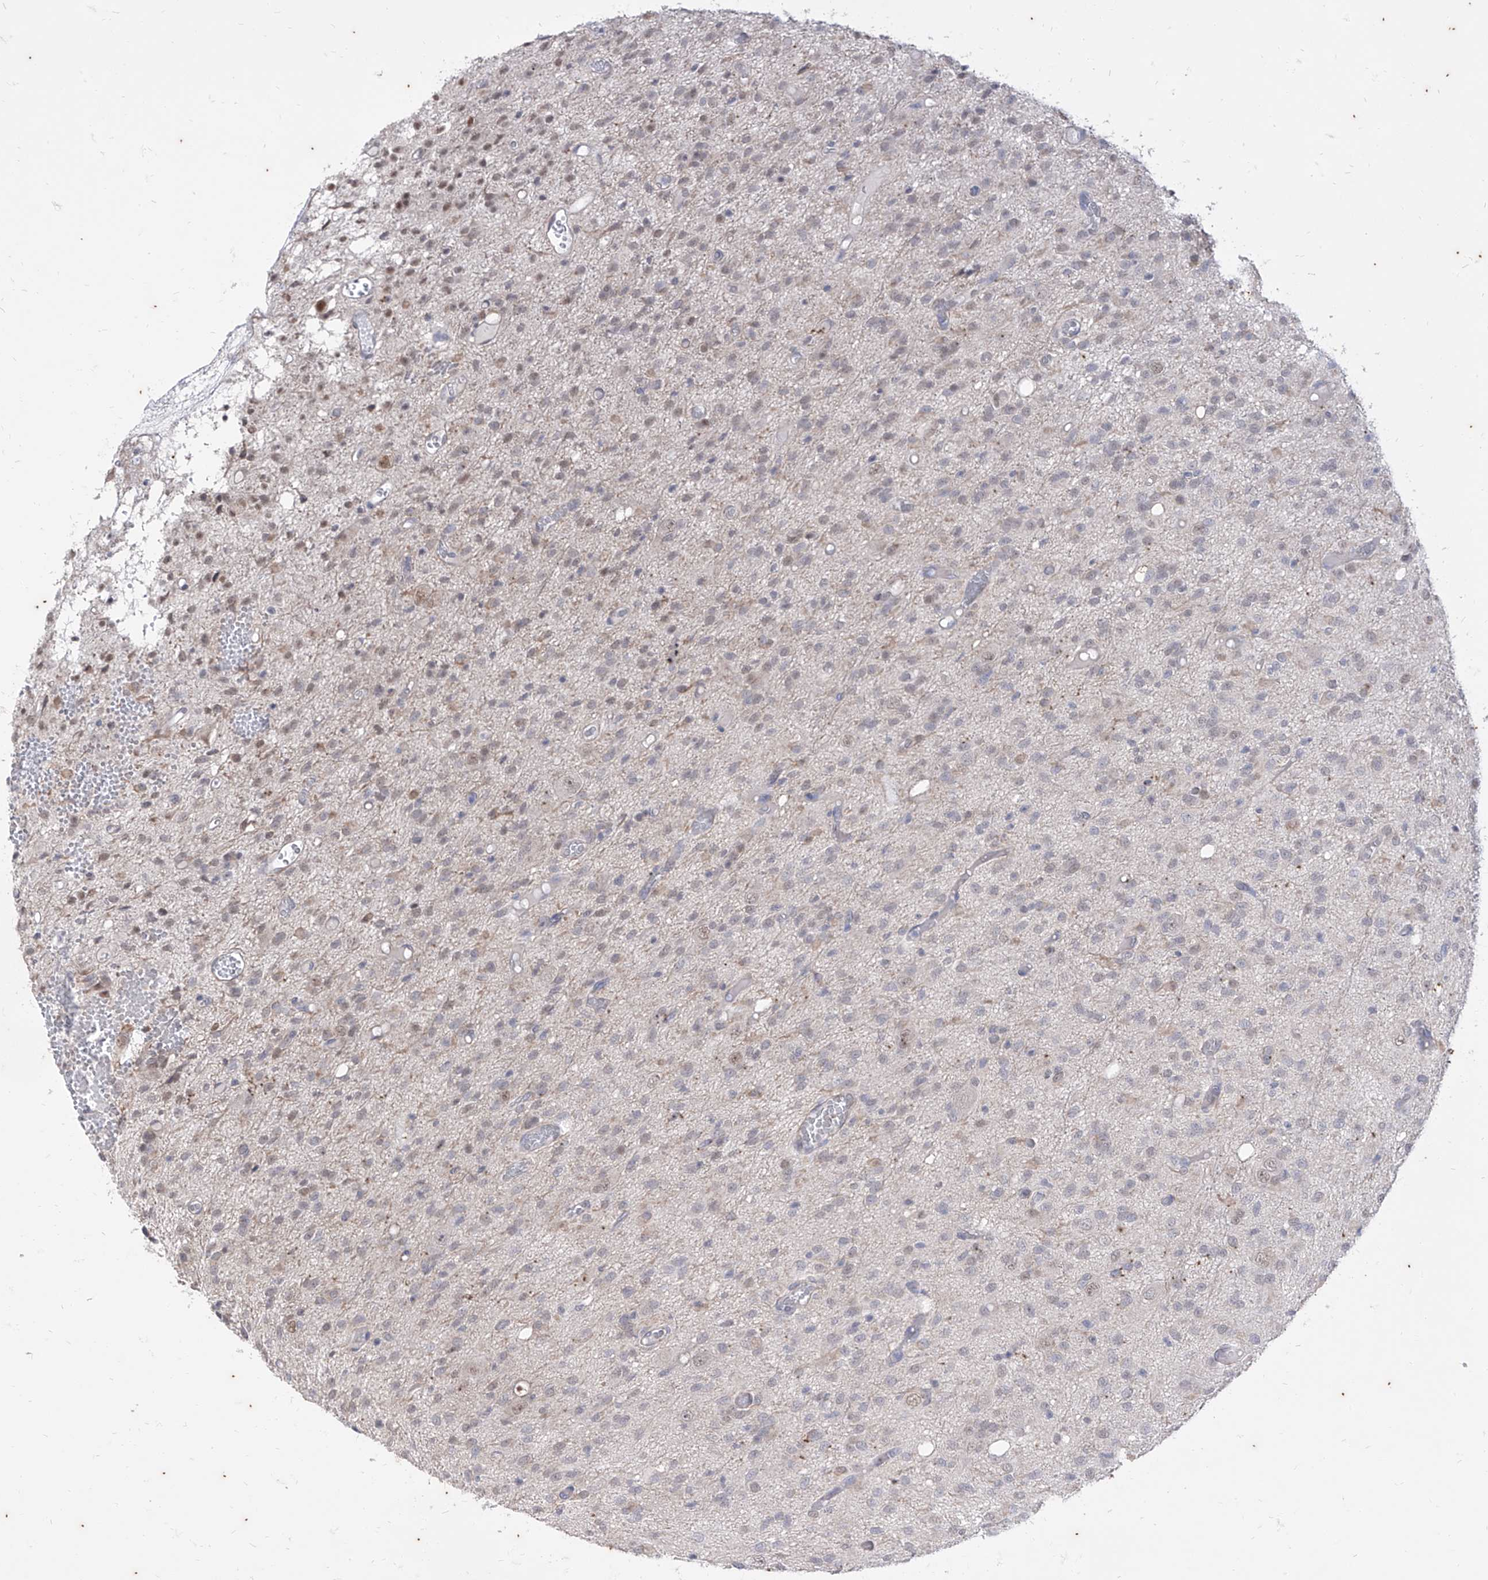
{"staining": {"intensity": "weak", "quantity": "<25%", "location": "nuclear"}, "tissue": "glioma", "cell_type": "Tumor cells", "image_type": "cancer", "snomed": [{"axis": "morphology", "description": "Glioma, malignant, High grade"}, {"axis": "topography", "description": "Brain"}], "caption": "Immunohistochemistry image of human glioma stained for a protein (brown), which shows no expression in tumor cells.", "gene": "PHF20L1", "patient": {"sex": "female", "age": 59}}